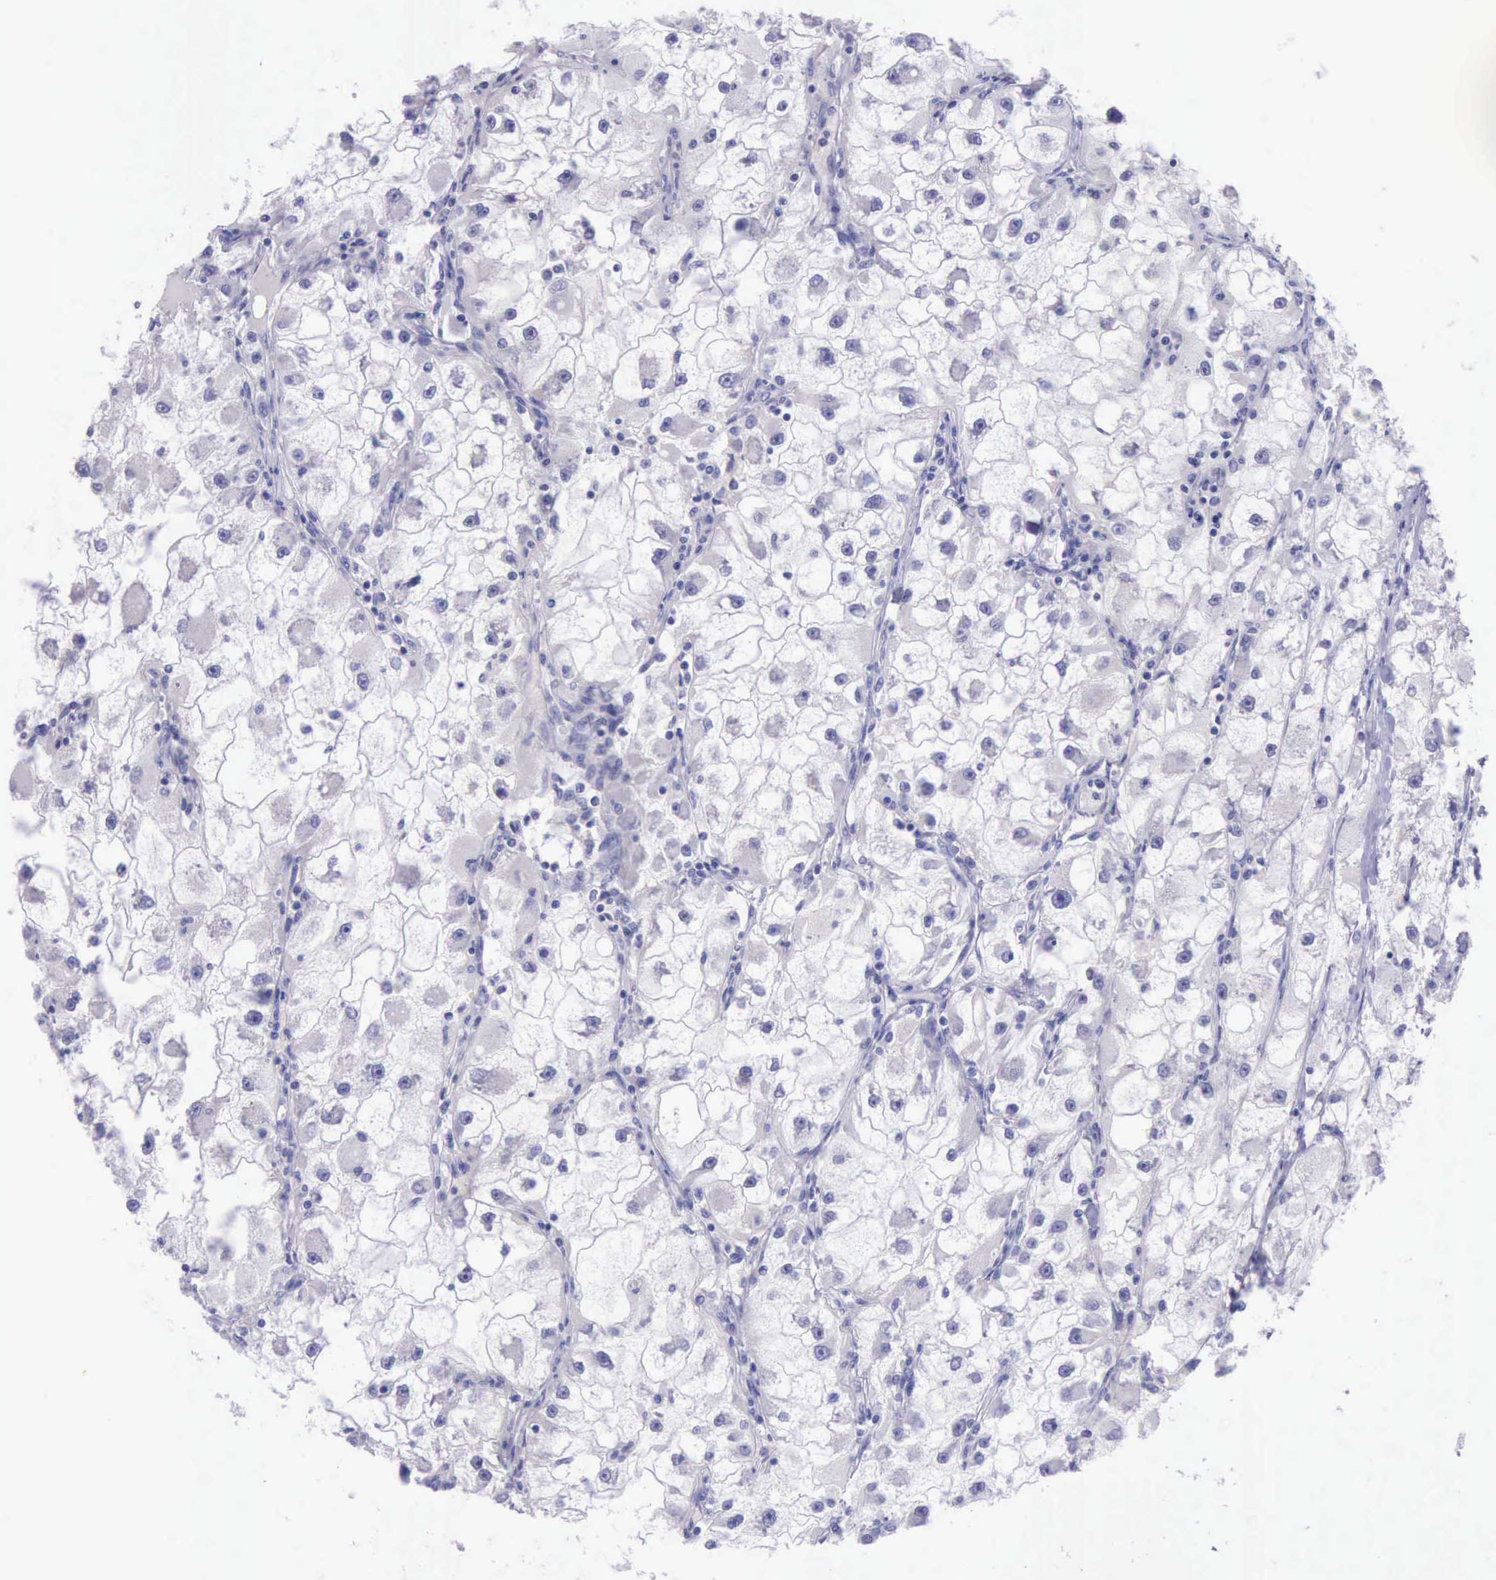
{"staining": {"intensity": "negative", "quantity": "none", "location": "none"}, "tissue": "renal cancer", "cell_type": "Tumor cells", "image_type": "cancer", "snomed": [{"axis": "morphology", "description": "Adenocarcinoma, NOS"}, {"axis": "topography", "description": "Kidney"}], "caption": "Tumor cells show no significant positivity in renal adenocarcinoma.", "gene": "LRFN5", "patient": {"sex": "female", "age": 73}}